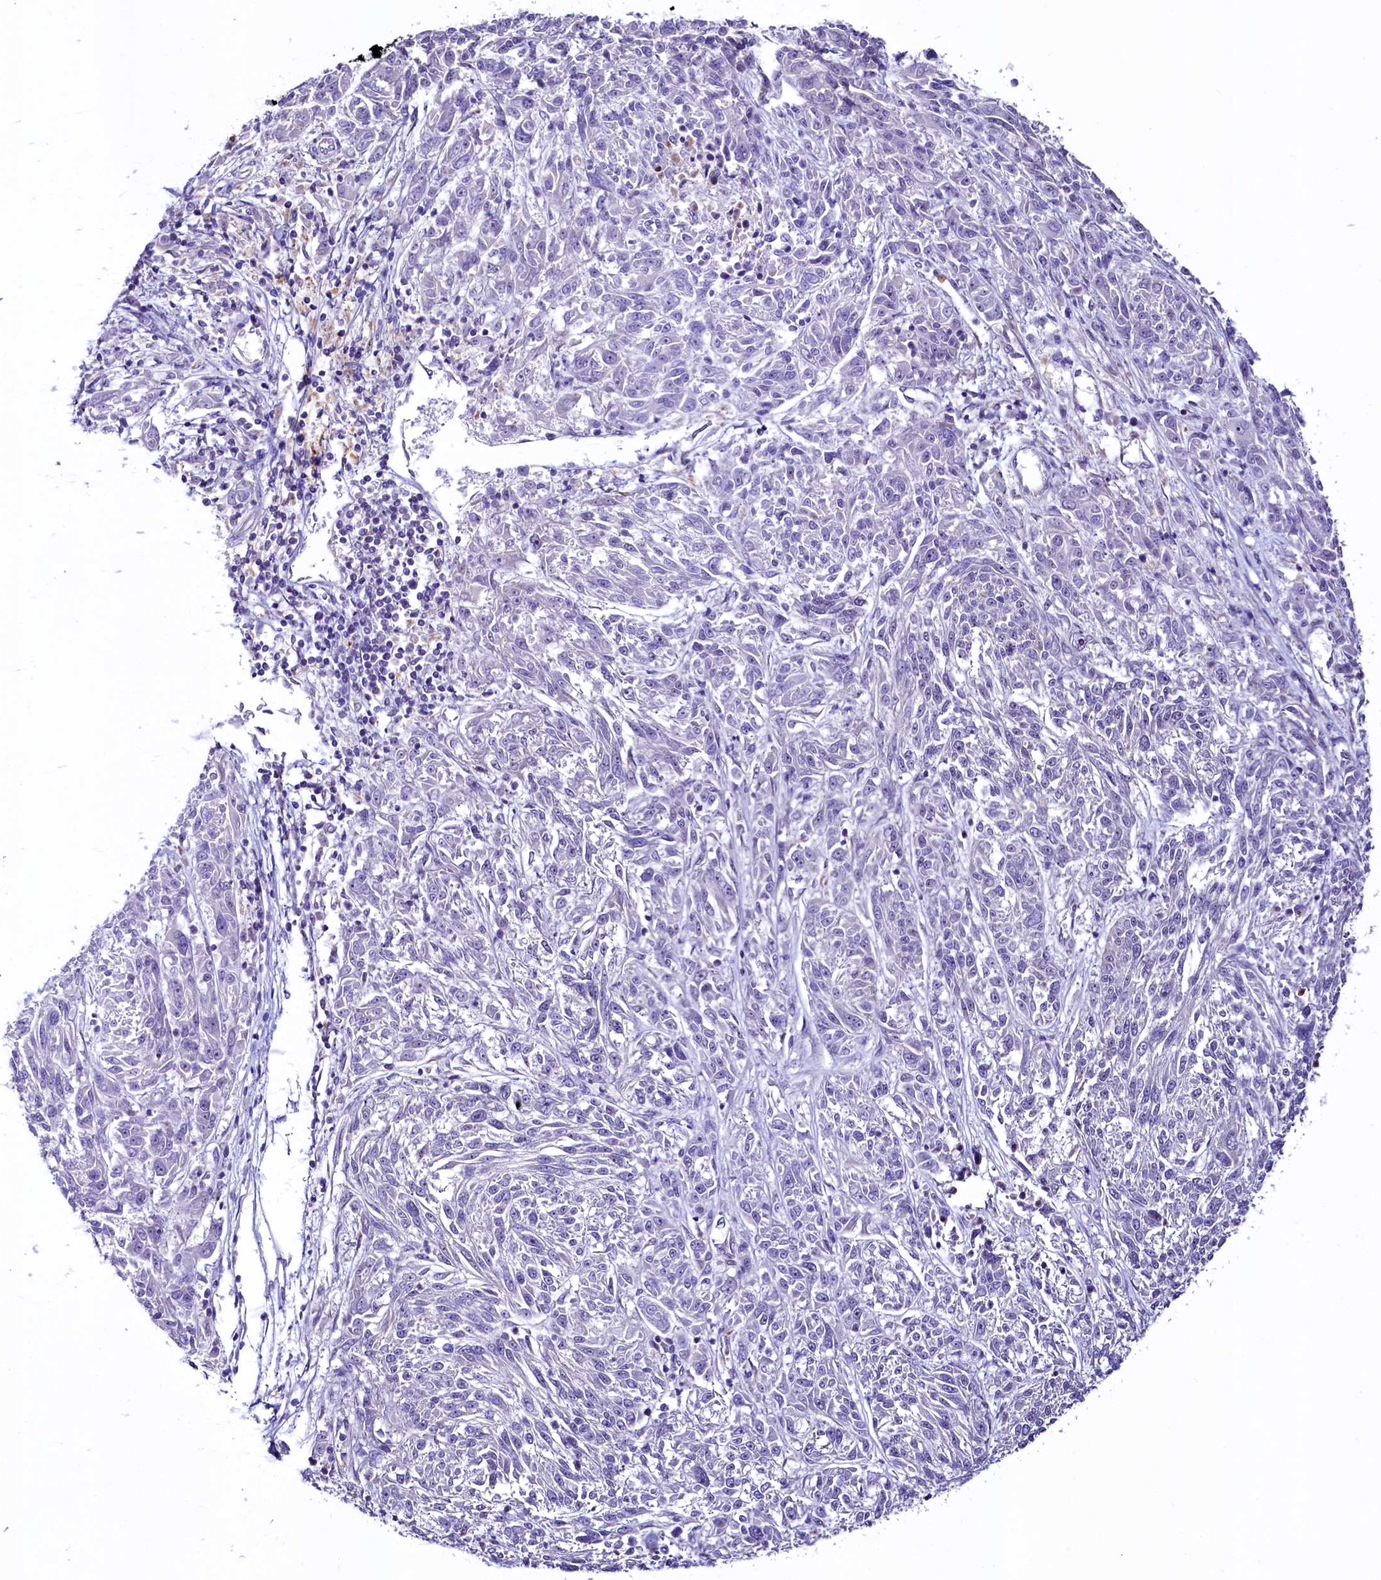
{"staining": {"intensity": "negative", "quantity": "none", "location": "none"}, "tissue": "melanoma", "cell_type": "Tumor cells", "image_type": "cancer", "snomed": [{"axis": "morphology", "description": "Malignant melanoma, NOS"}, {"axis": "topography", "description": "Skin"}], "caption": "Protein analysis of melanoma exhibits no significant staining in tumor cells.", "gene": "LEUTX", "patient": {"sex": "male", "age": 53}}